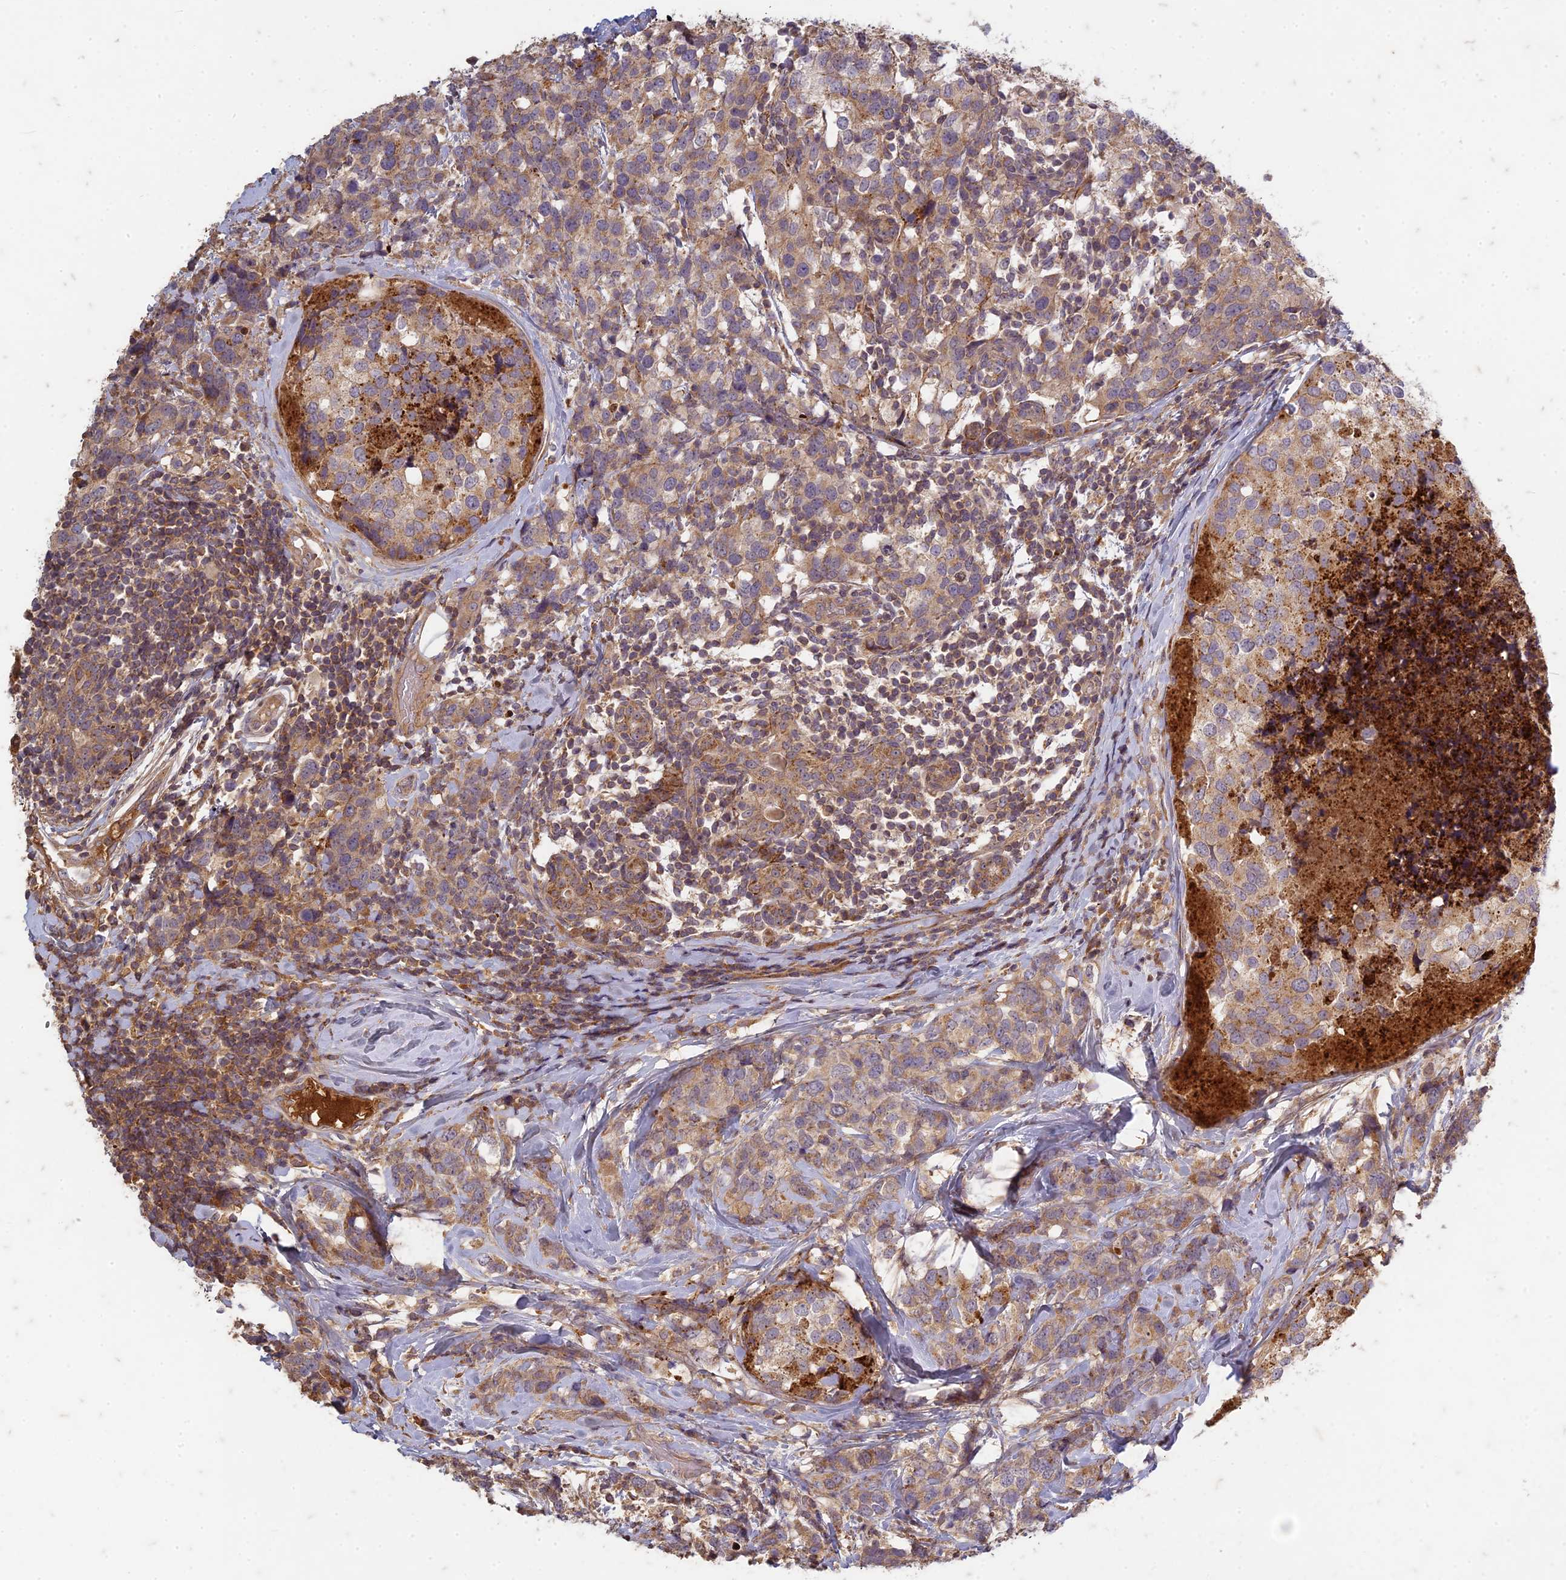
{"staining": {"intensity": "moderate", "quantity": ">75%", "location": "cytoplasmic/membranous"}, "tissue": "breast cancer", "cell_type": "Tumor cells", "image_type": "cancer", "snomed": [{"axis": "morphology", "description": "Lobular carcinoma"}, {"axis": "topography", "description": "Breast"}], "caption": "Breast cancer stained with a protein marker exhibits moderate staining in tumor cells.", "gene": "TCF25", "patient": {"sex": "female", "age": 59}}